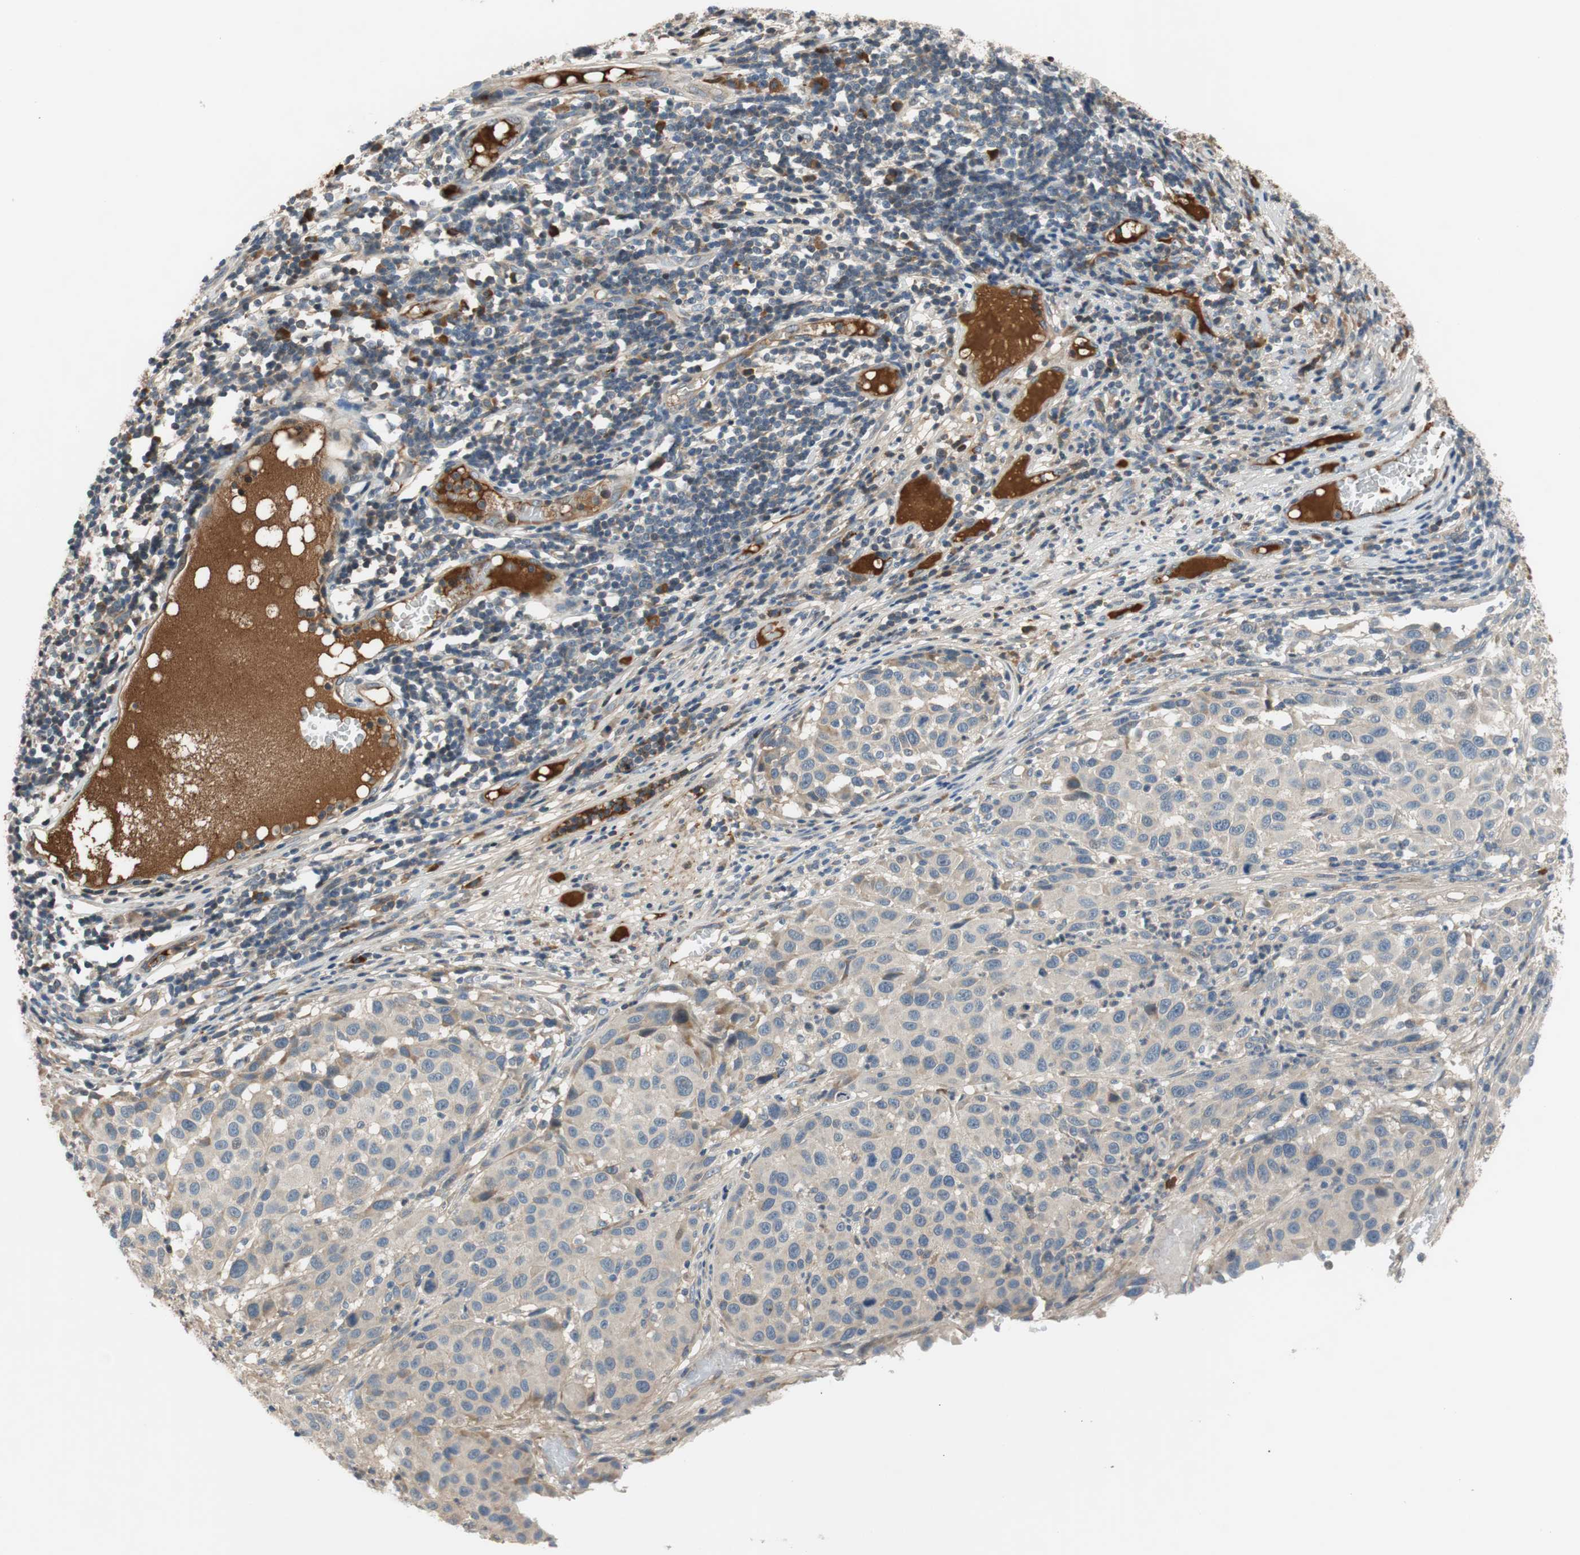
{"staining": {"intensity": "weak", "quantity": ">75%", "location": "cytoplasmic/membranous"}, "tissue": "melanoma", "cell_type": "Tumor cells", "image_type": "cancer", "snomed": [{"axis": "morphology", "description": "Malignant melanoma, Metastatic site"}, {"axis": "topography", "description": "Lymph node"}], "caption": "Immunohistochemistry (IHC) image of human malignant melanoma (metastatic site) stained for a protein (brown), which demonstrates low levels of weak cytoplasmic/membranous staining in about >75% of tumor cells.", "gene": "C4A", "patient": {"sex": "male", "age": 61}}